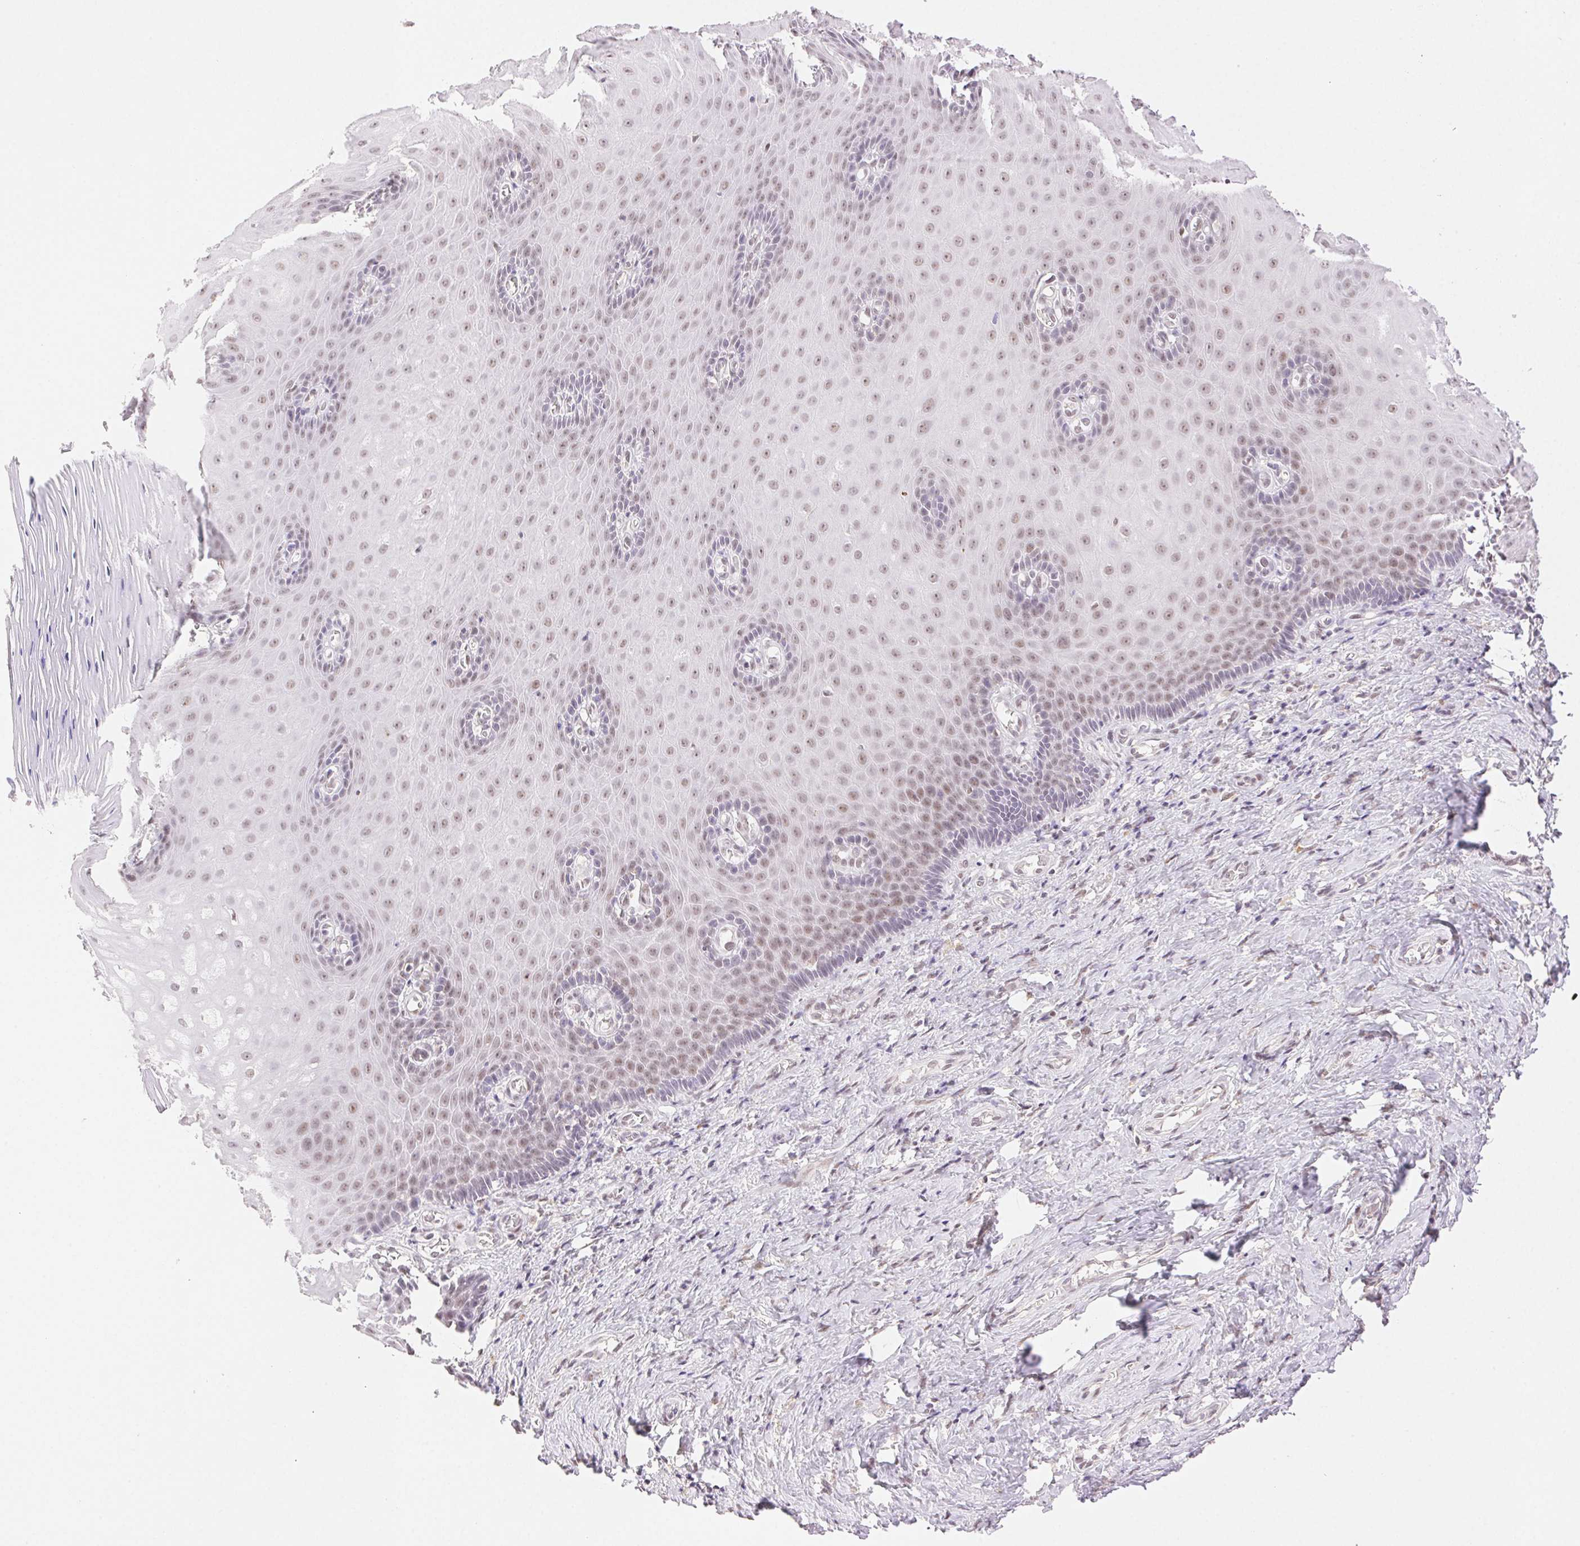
{"staining": {"intensity": "moderate", "quantity": "25%-75%", "location": "nuclear"}, "tissue": "vagina", "cell_type": "Squamous epithelial cells", "image_type": "normal", "snomed": [{"axis": "morphology", "description": "Normal tissue, NOS"}, {"axis": "topography", "description": "Vagina"}], "caption": "Vagina stained with immunohistochemistry demonstrates moderate nuclear staining in about 25%-75% of squamous epithelial cells. (Stains: DAB in brown, nuclei in blue, Microscopy: brightfield microscopy at high magnification).", "gene": "H2AZ1", "patient": {"sex": "female", "age": 83}}